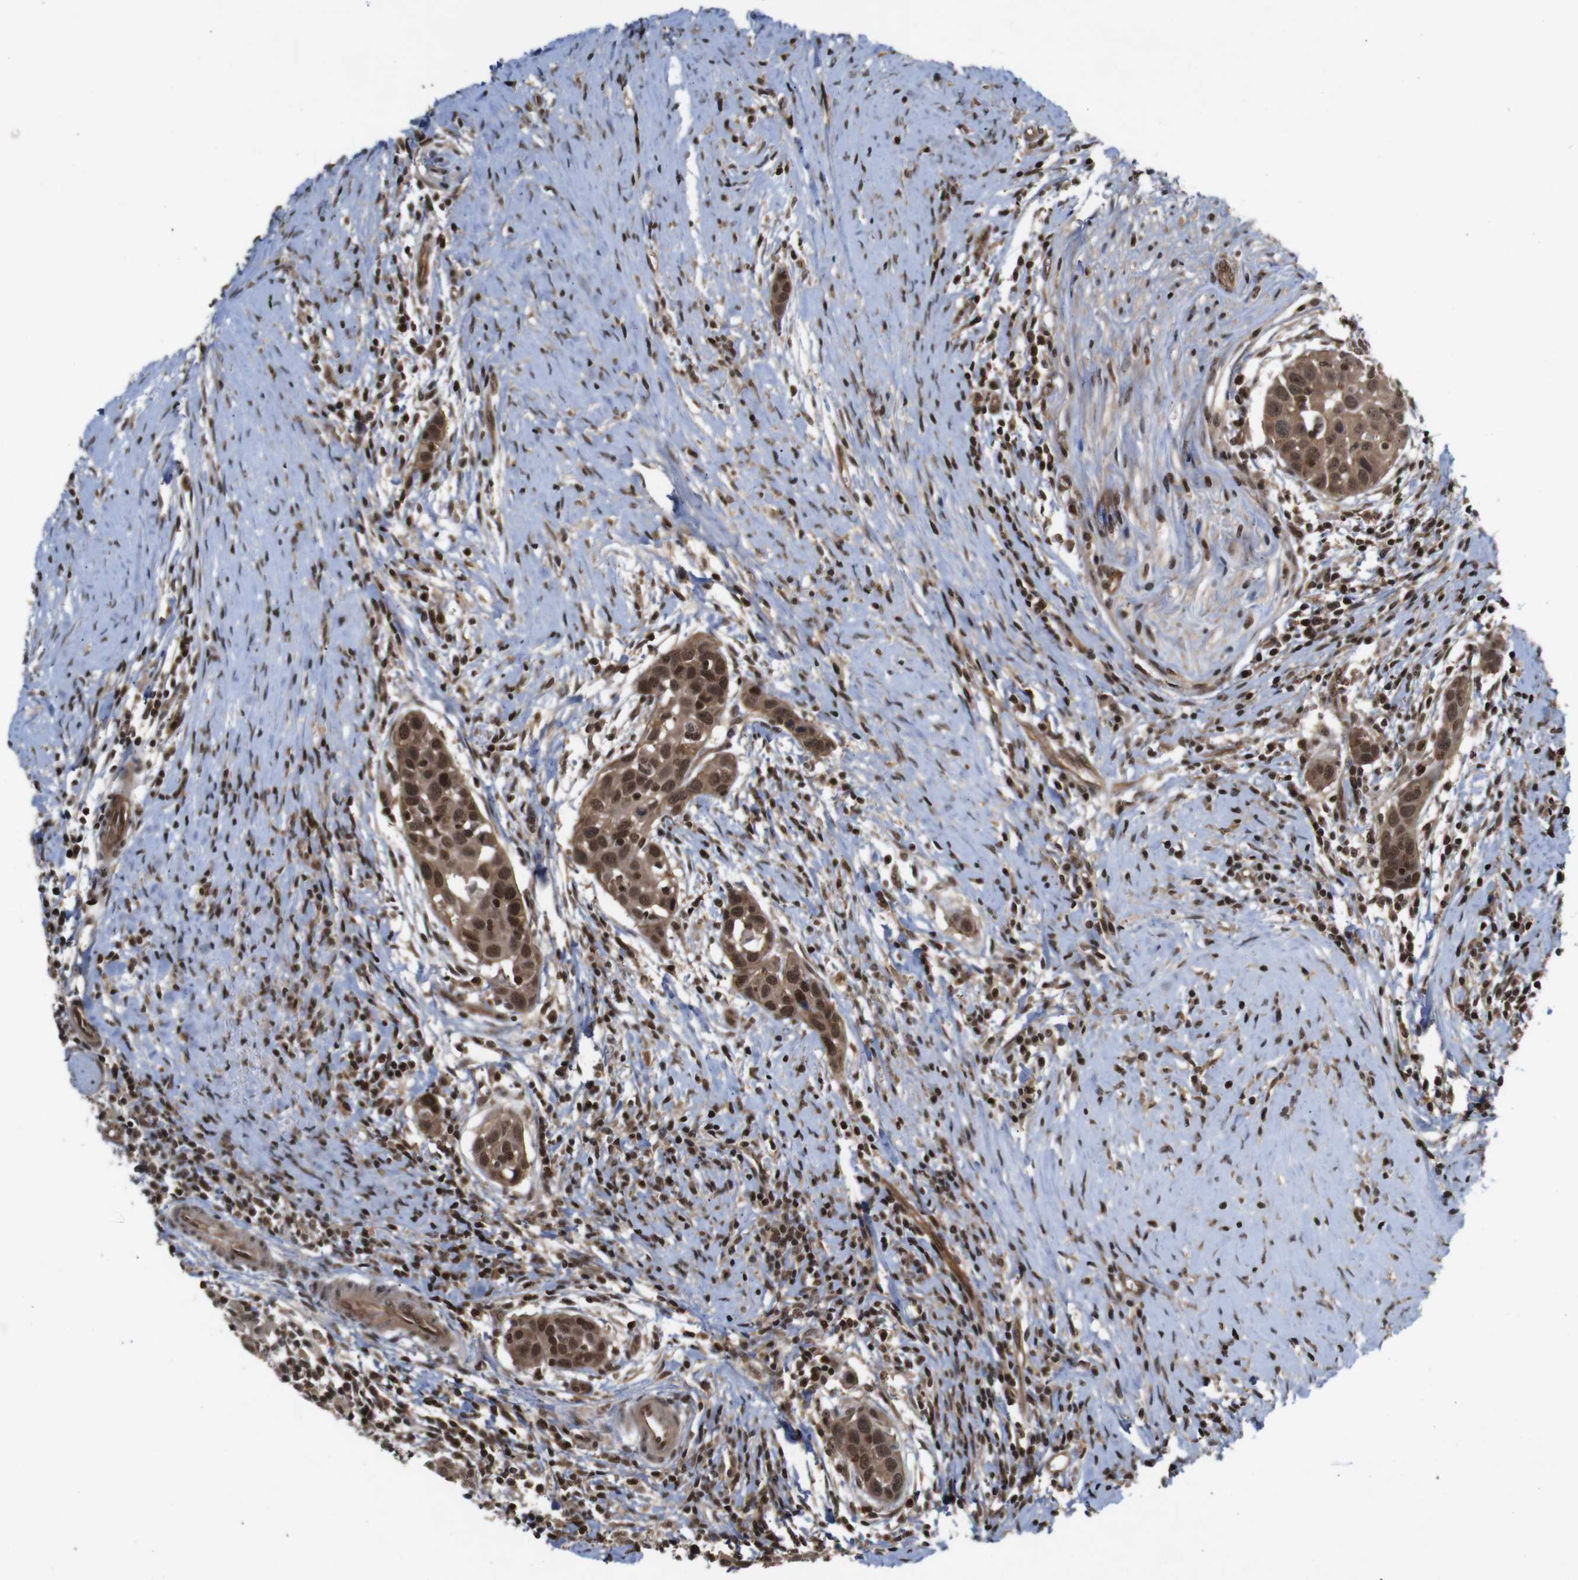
{"staining": {"intensity": "strong", "quantity": ">75%", "location": "cytoplasmic/membranous,nuclear"}, "tissue": "head and neck cancer", "cell_type": "Tumor cells", "image_type": "cancer", "snomed": [{"axis": "morphology", "description": "Squamous cell carcinoma, NOS"}, {"axis": "topography", "description": "Oral tissue"}, {"axis": "topography", "description": "Head-Neck"}], "caption": "Tumor cells reveal high levels of strong cytoplasmic/membranous and nuclear positivity in about >75% of cells in human head and neck cancer.", "gene": "NANOS1", "patient": {"sex": "female", "age": 50}}